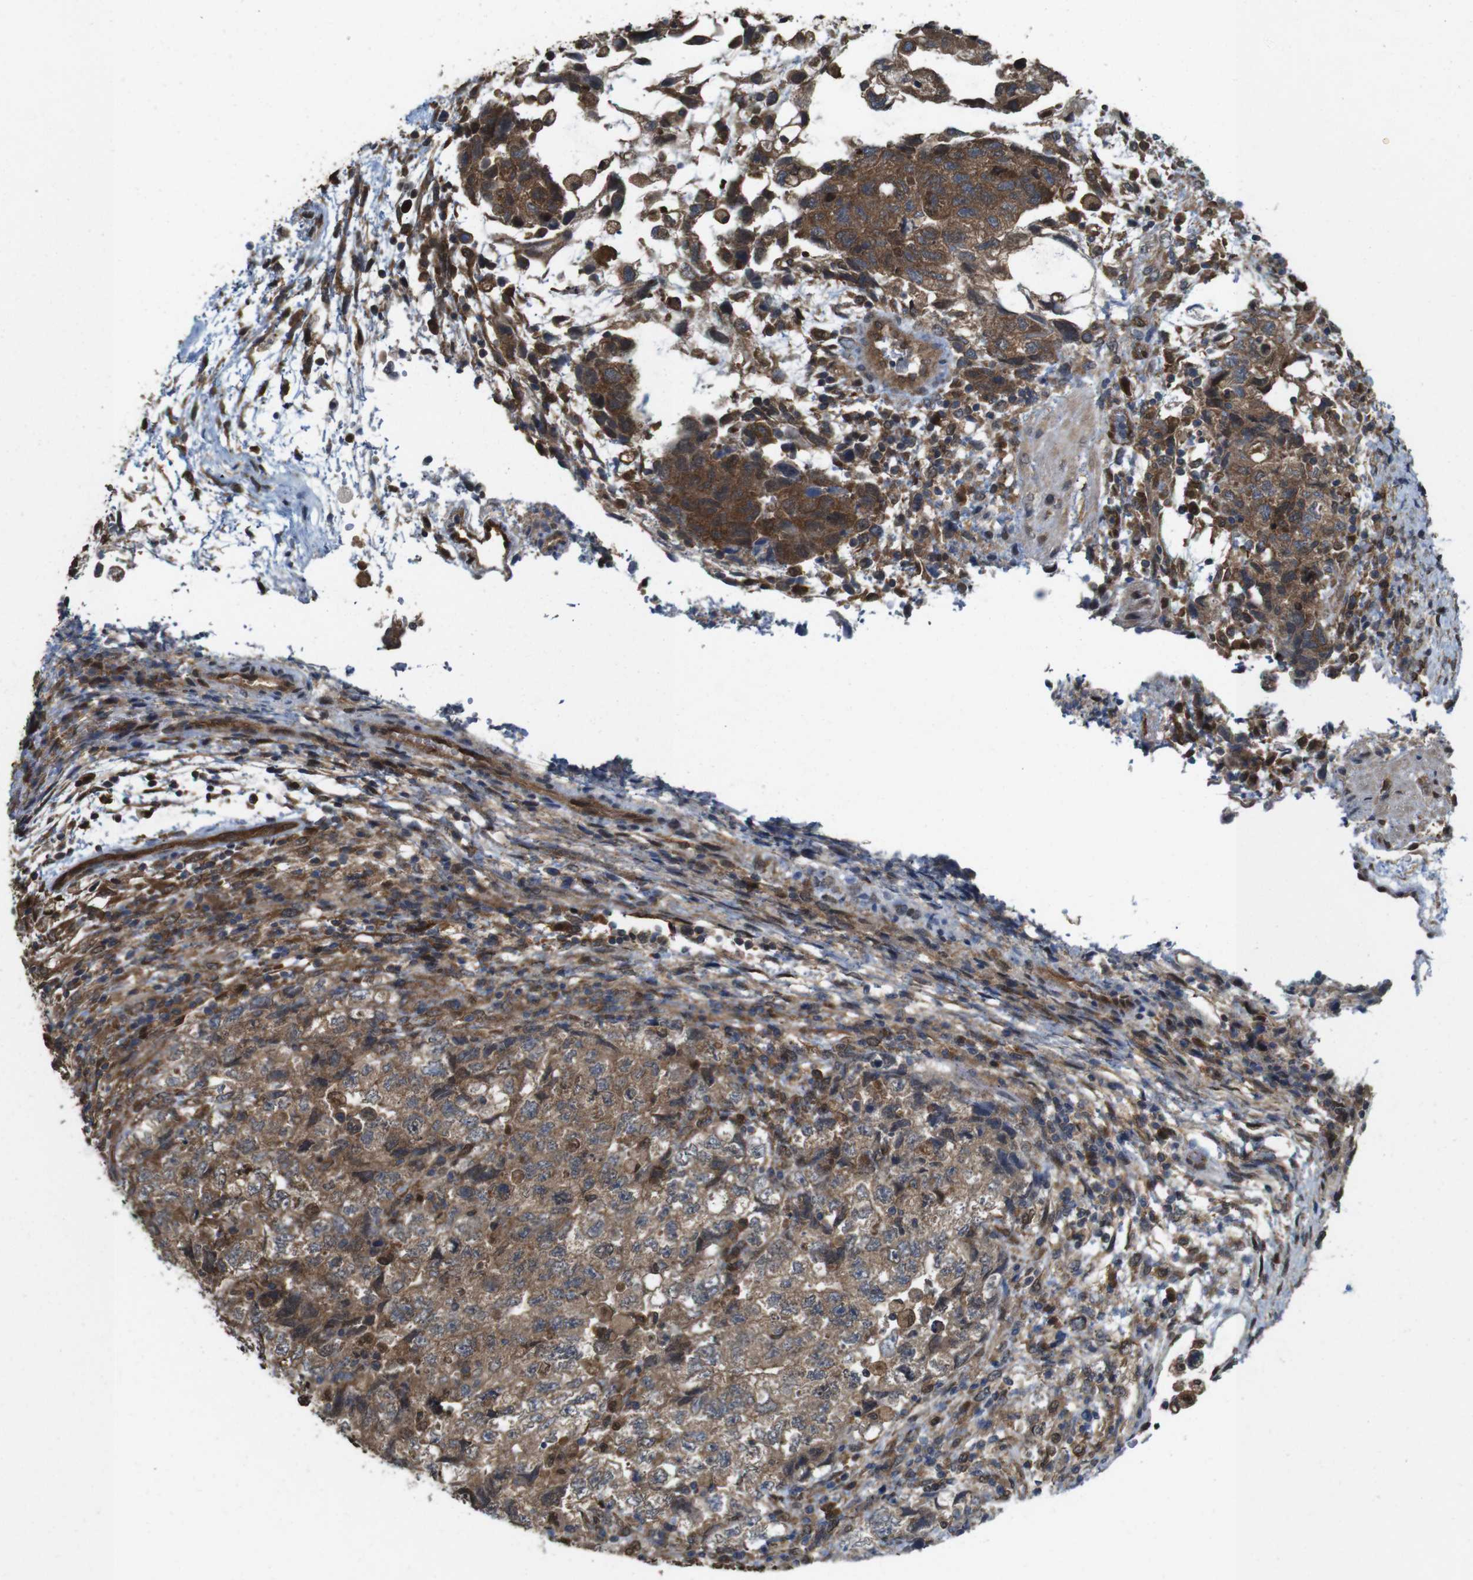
{"staining": {"intensity": "moderate", "quantity": ">75%", "location": "cytoplasmic/membranous"}, "tissue": "testis cancer", "cell_type": "Tumor cells", "image_type": "cancer", "snomed": [{"axis": "morphology", "description": "Carcinoma, Embryonal, NOS"}, {"axis": "topography", "description": "Testis"}], "caption": "Immunohistochemical staining of human testis cancer (embryonal carcinoma) reveals medium levels of moderate cytoplasmic/membranous positivity in about >75% of tumor cells.", "gene": "YWHAG", "patient": {"sex": "male", "age": 36}}